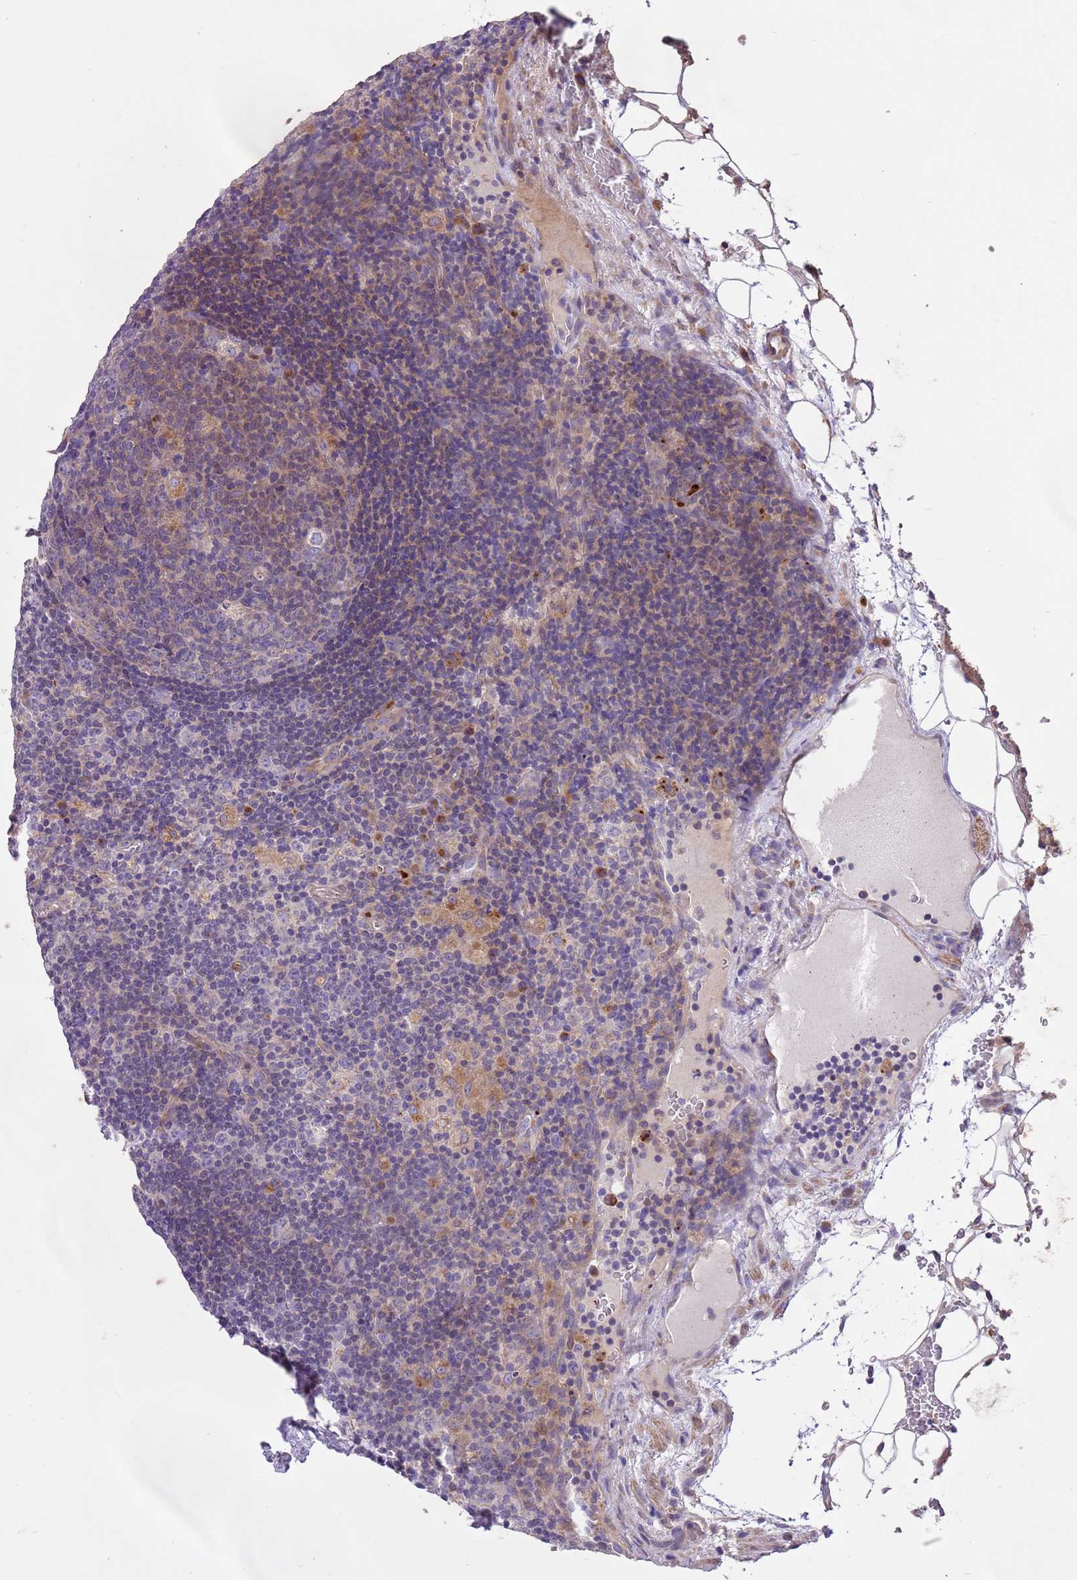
{"staining": {"intensity": "weak", "quantity": "<25%", "location": "cytoplasmic/membranous"}, "tissue": "lymph node", "cell_type": "Germinal center cells", "image_type": "normal", "snomed": [{"axis": "morphology", "description": "Normal tissue, NOS"}, {"axis": "topography", "description": "Lymph node"}], "caption": "Immunohistochemistry micrograph of unremarkable lymph node: human lymph node stained with DAB shows no significant protein staining in germinal center cells.", "gene": "PIGA", "patient": {"sex": "male", "age": 58}}